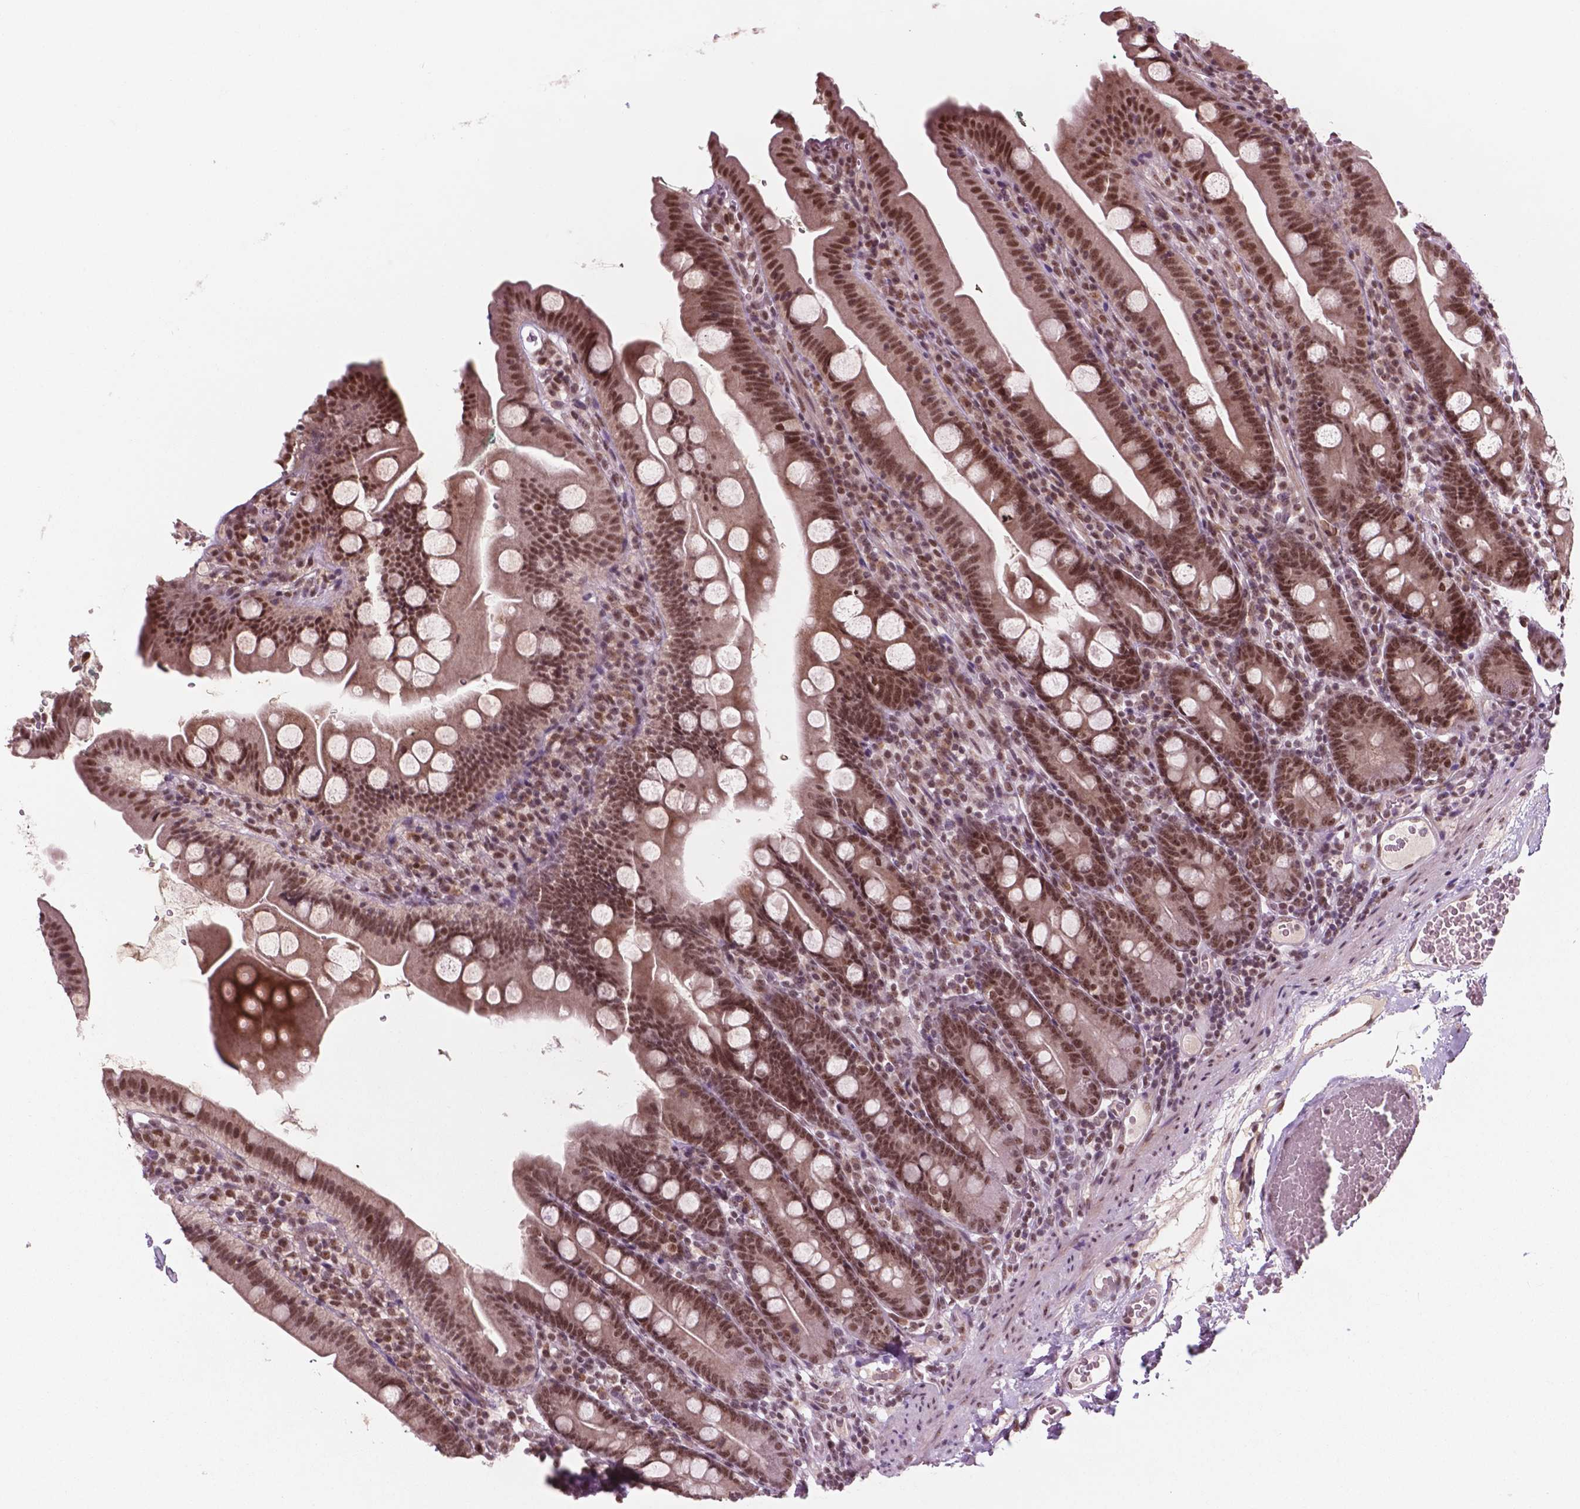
{"staining": {"intensity": "moderate", "quantity": ">75%", "location": "nuclear"}, "tissue": "duodenum", "cell_type": "Glandular cells", "image_type": "normal", "snomed": [{"axis": "morphology", "description": "Normal tissue, NOS"}, {"axis": "topography", "description": "Duodenum"}], "caption": "Protein staining of normal duodenum shows moderate nuclear positivity in approximately >75% of glandular cells.", "gene": "POLR2E", "patient": {"sex": "female", "age": 67}}